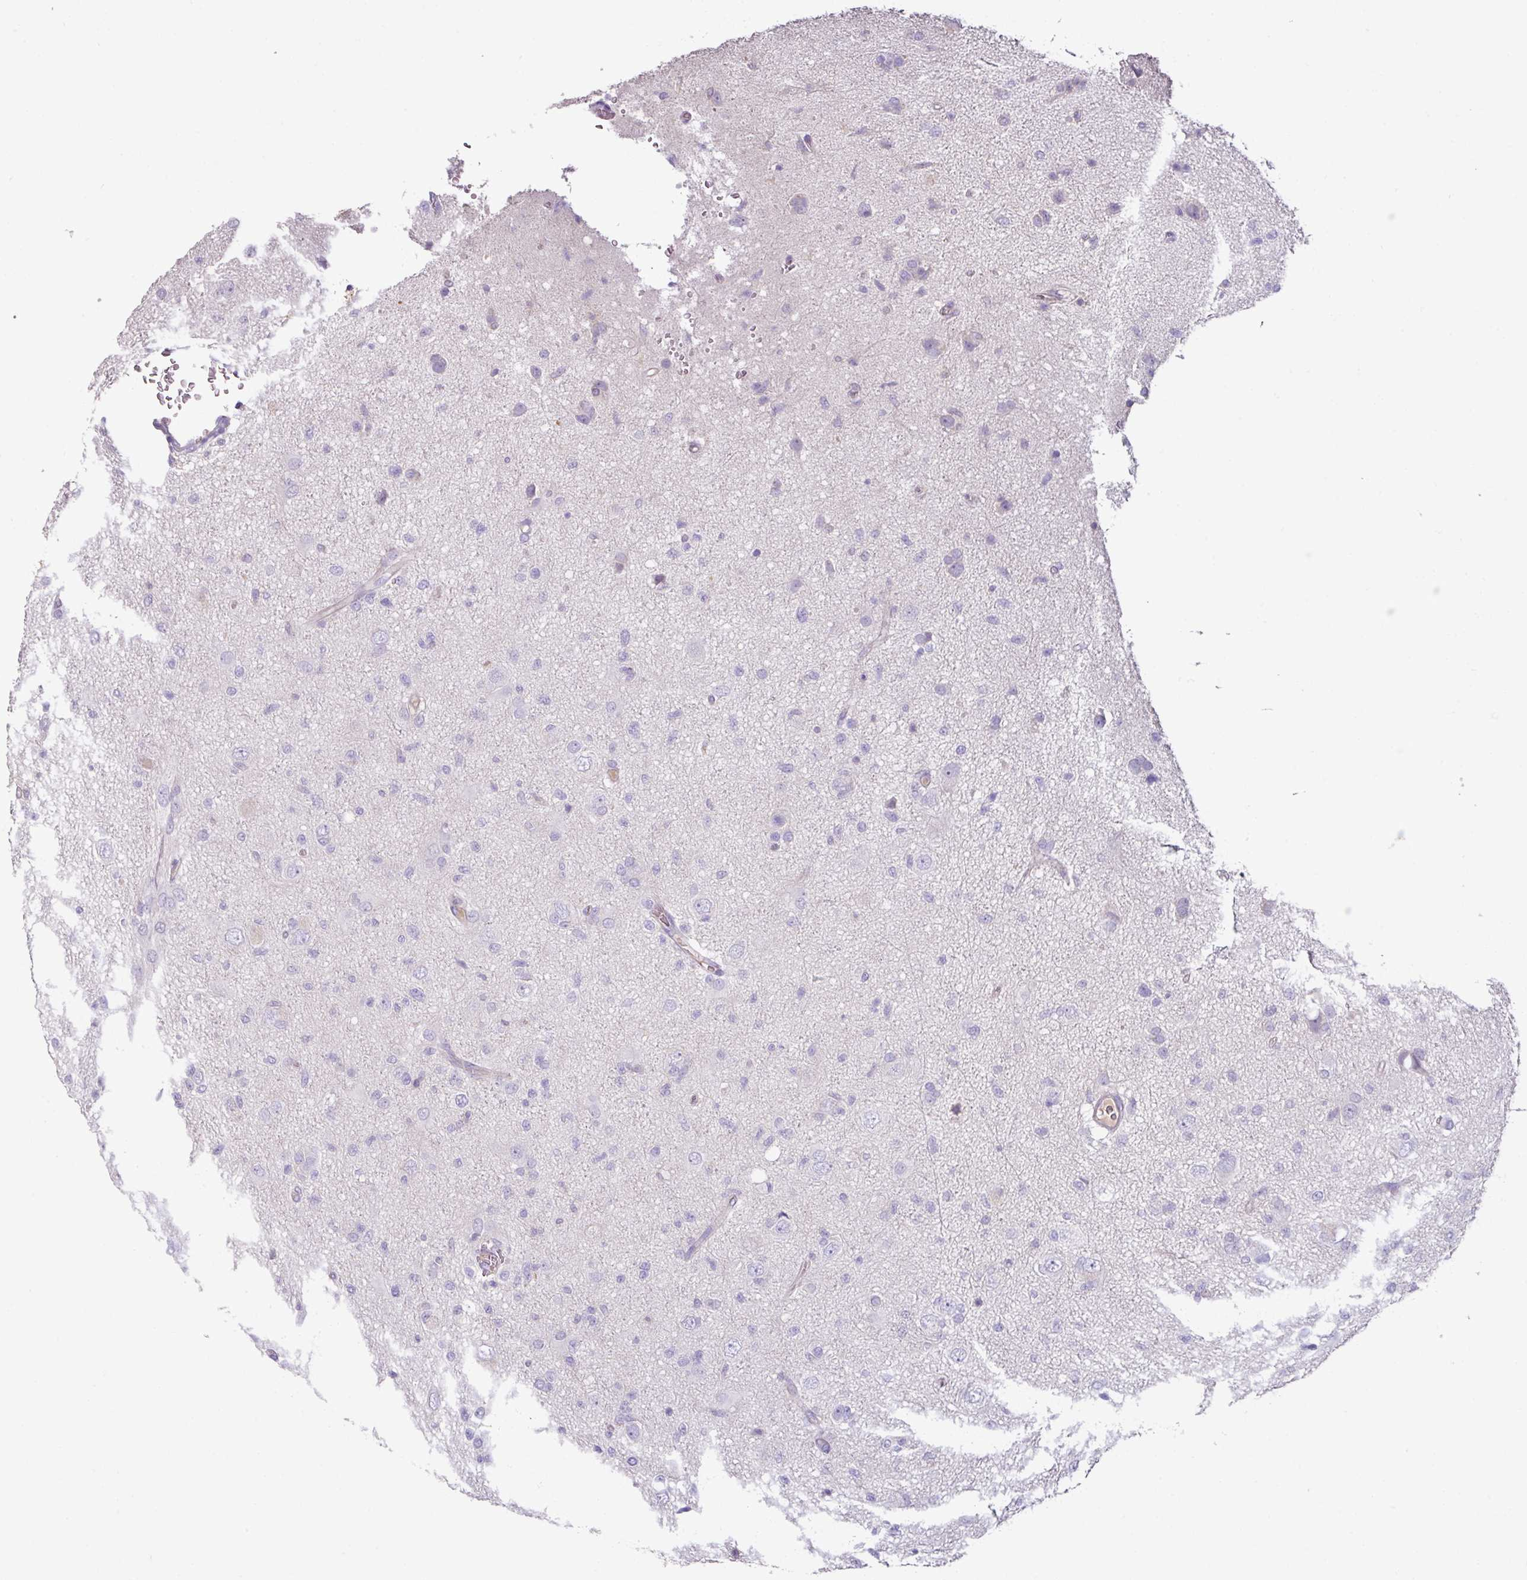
{"staining": {"intensity": "negative", "quantity": "none", "location": "none"}, "tissue": "glioma", "cell_type": "Tumor cells", "image_type": "cancer", "snomed": [{"axis": "morphology", "description": "Glioma, malignant, High grade"}, {"axis": "topography", "description": "Brain"}], "caption": "Histopathology image shows no significant protein staining in tumor cells of malignant glioma (high-grade).", "gene": "AGR3", "patient": {"sex": "female", "age": 57}}